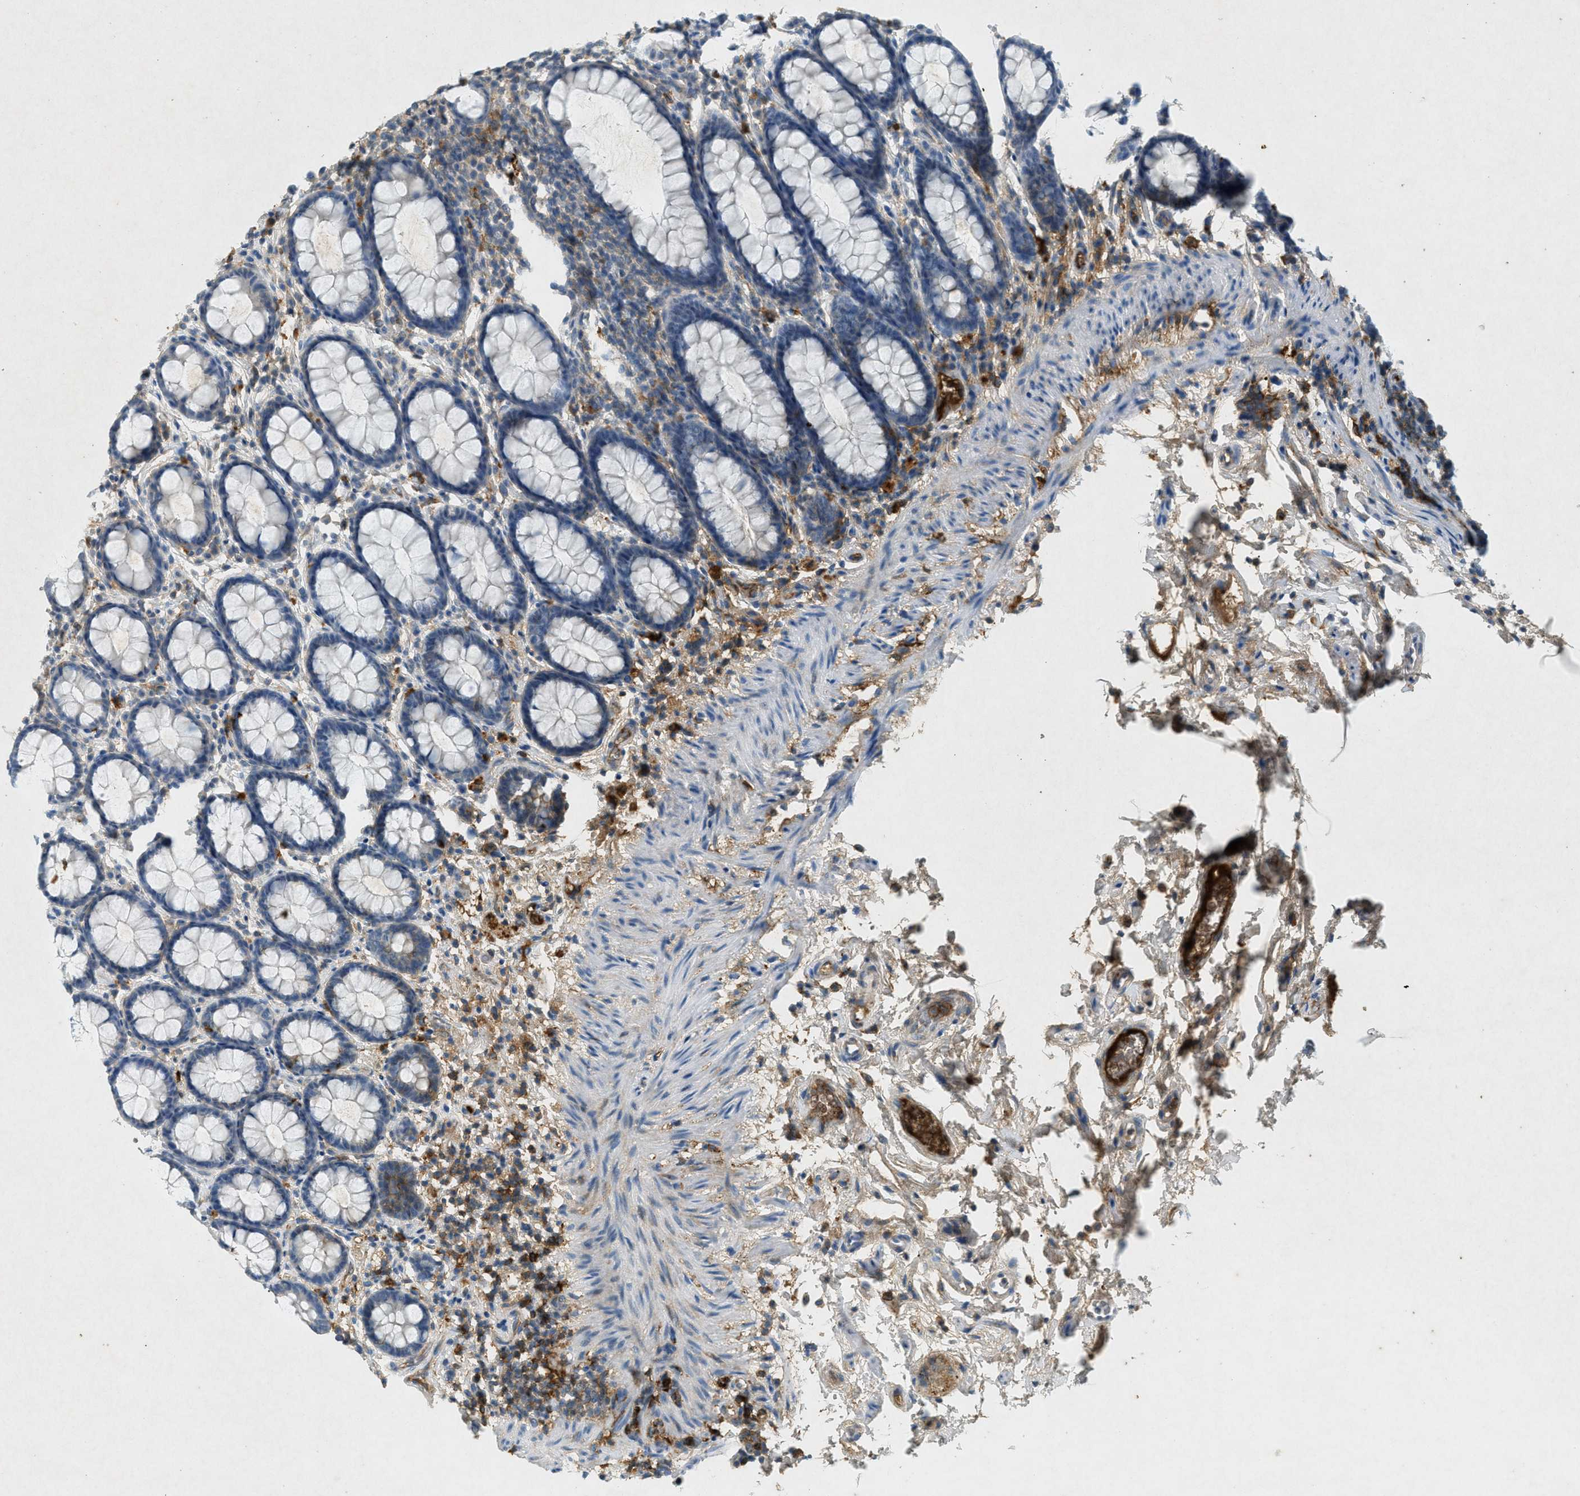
{"staining": {"intensity": "moderate", "quantity": "<25%", "location": "cytoplasmic/membranous"}, "tissue": "rectum", "cell_type": "Glandular cells", "image_type": "normal", "snomed": [{"axis": "morphology", "description": "Normal tissue, NOS"}, {"axis": "topography", "description": "Rectum"}], "caption": "A brown stain labels moderate cytoplasmic/membranous expression of a protein in glandular cells of normal human rectum.", "gene": "F2", "patient": {"sex": "male", "age": 92}}